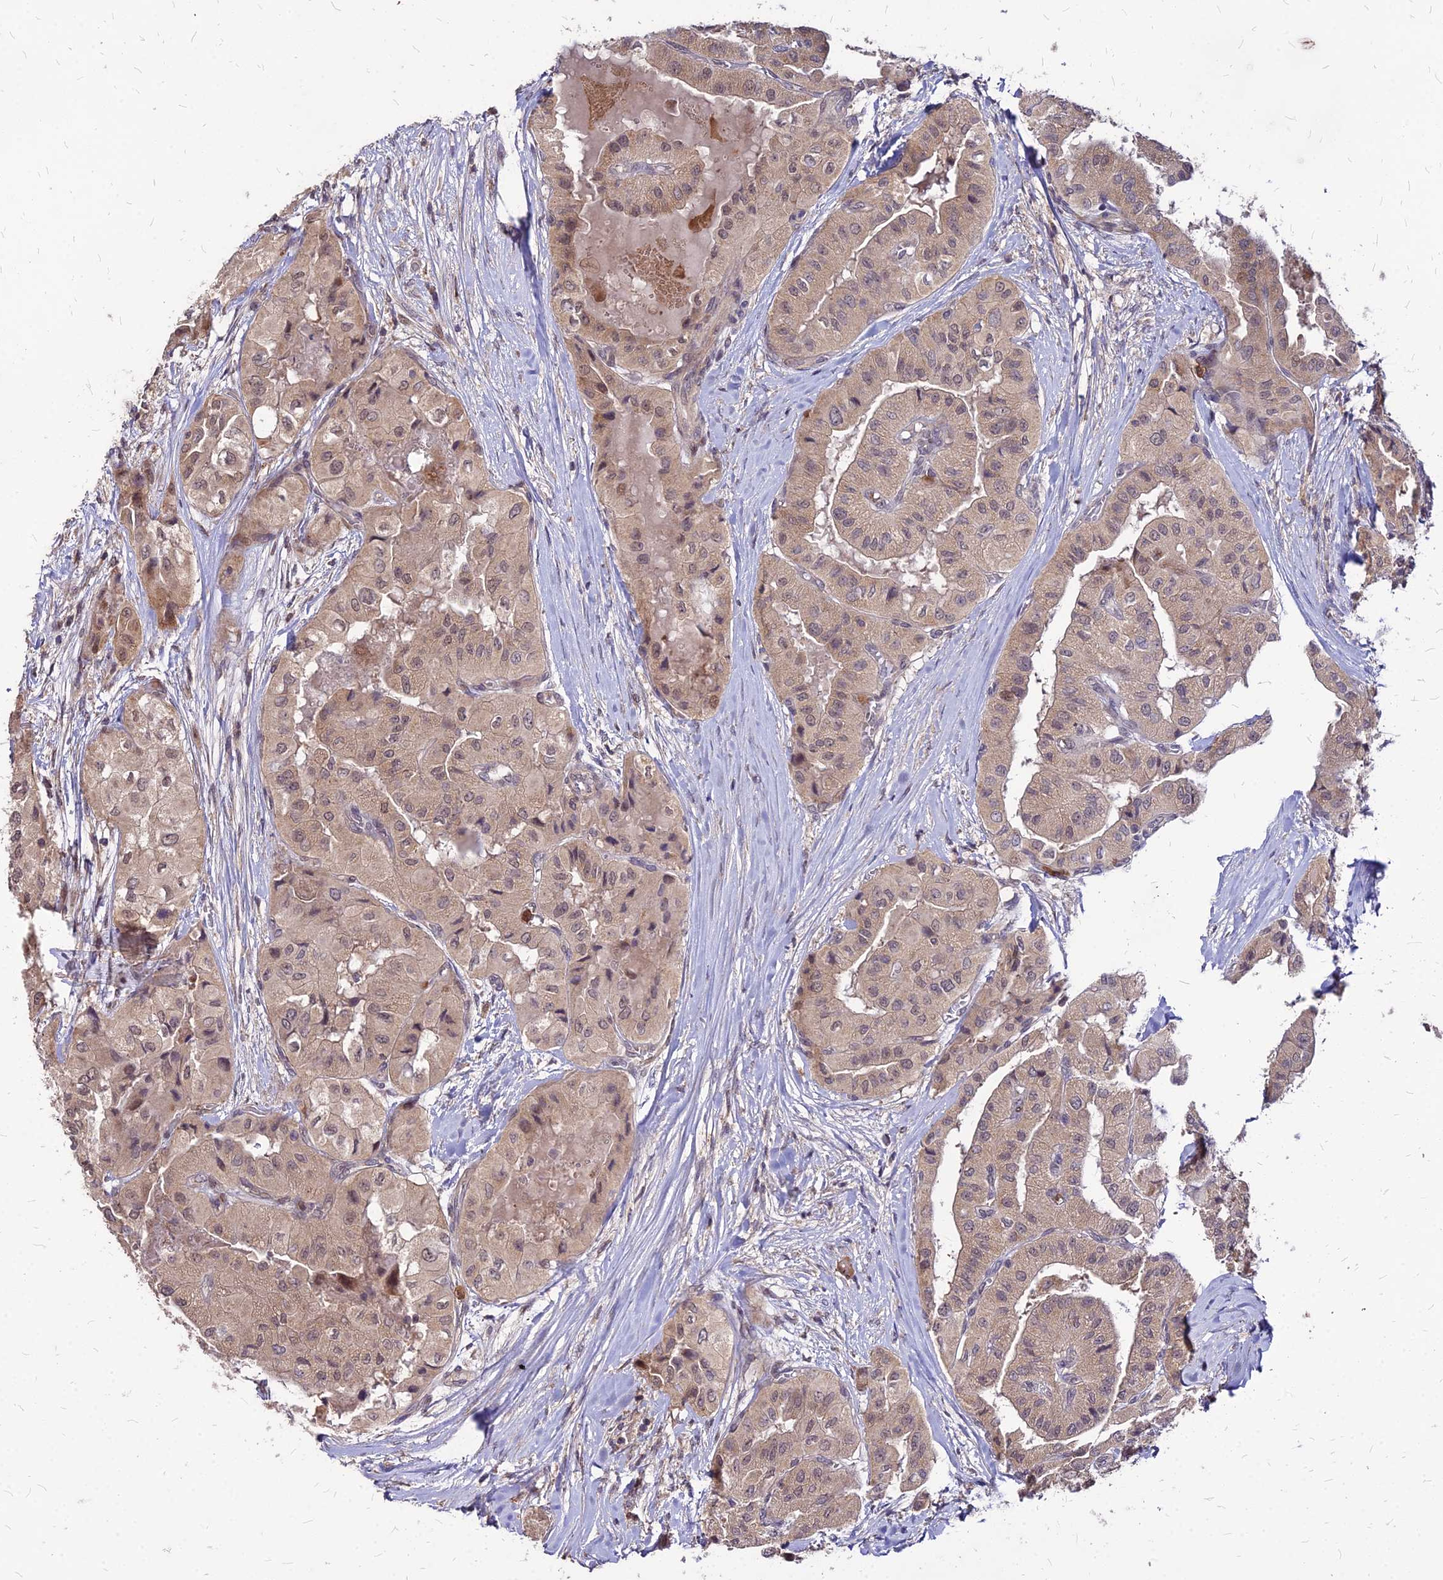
{"staining": {"intensity": "weak", "quantity": ">75%", "location": "cytoplasmic/membranous,nuclear"}, "tissue": "thyroid cancer", "cell_type": "Tumor cells", "image_type": "cancer", "snomed": [{"axis": "morphology", "description": "Papillary adenocarcinoma, NOS"}, {"axis": "topography", "description": "Thyroid gland"}], "caption": "Thyroid cancer tissue reveals weak cytoplasmic/membranous and nuclear staining in about >75% of tumor cells The staining was performed using DAB to visualize the protein expression in brown, while the nuclei were stained in blue with hematoxylin (Magnification: 20x).", "gene": "APBA3", "patient": {"sex": "female", "age": 59}}